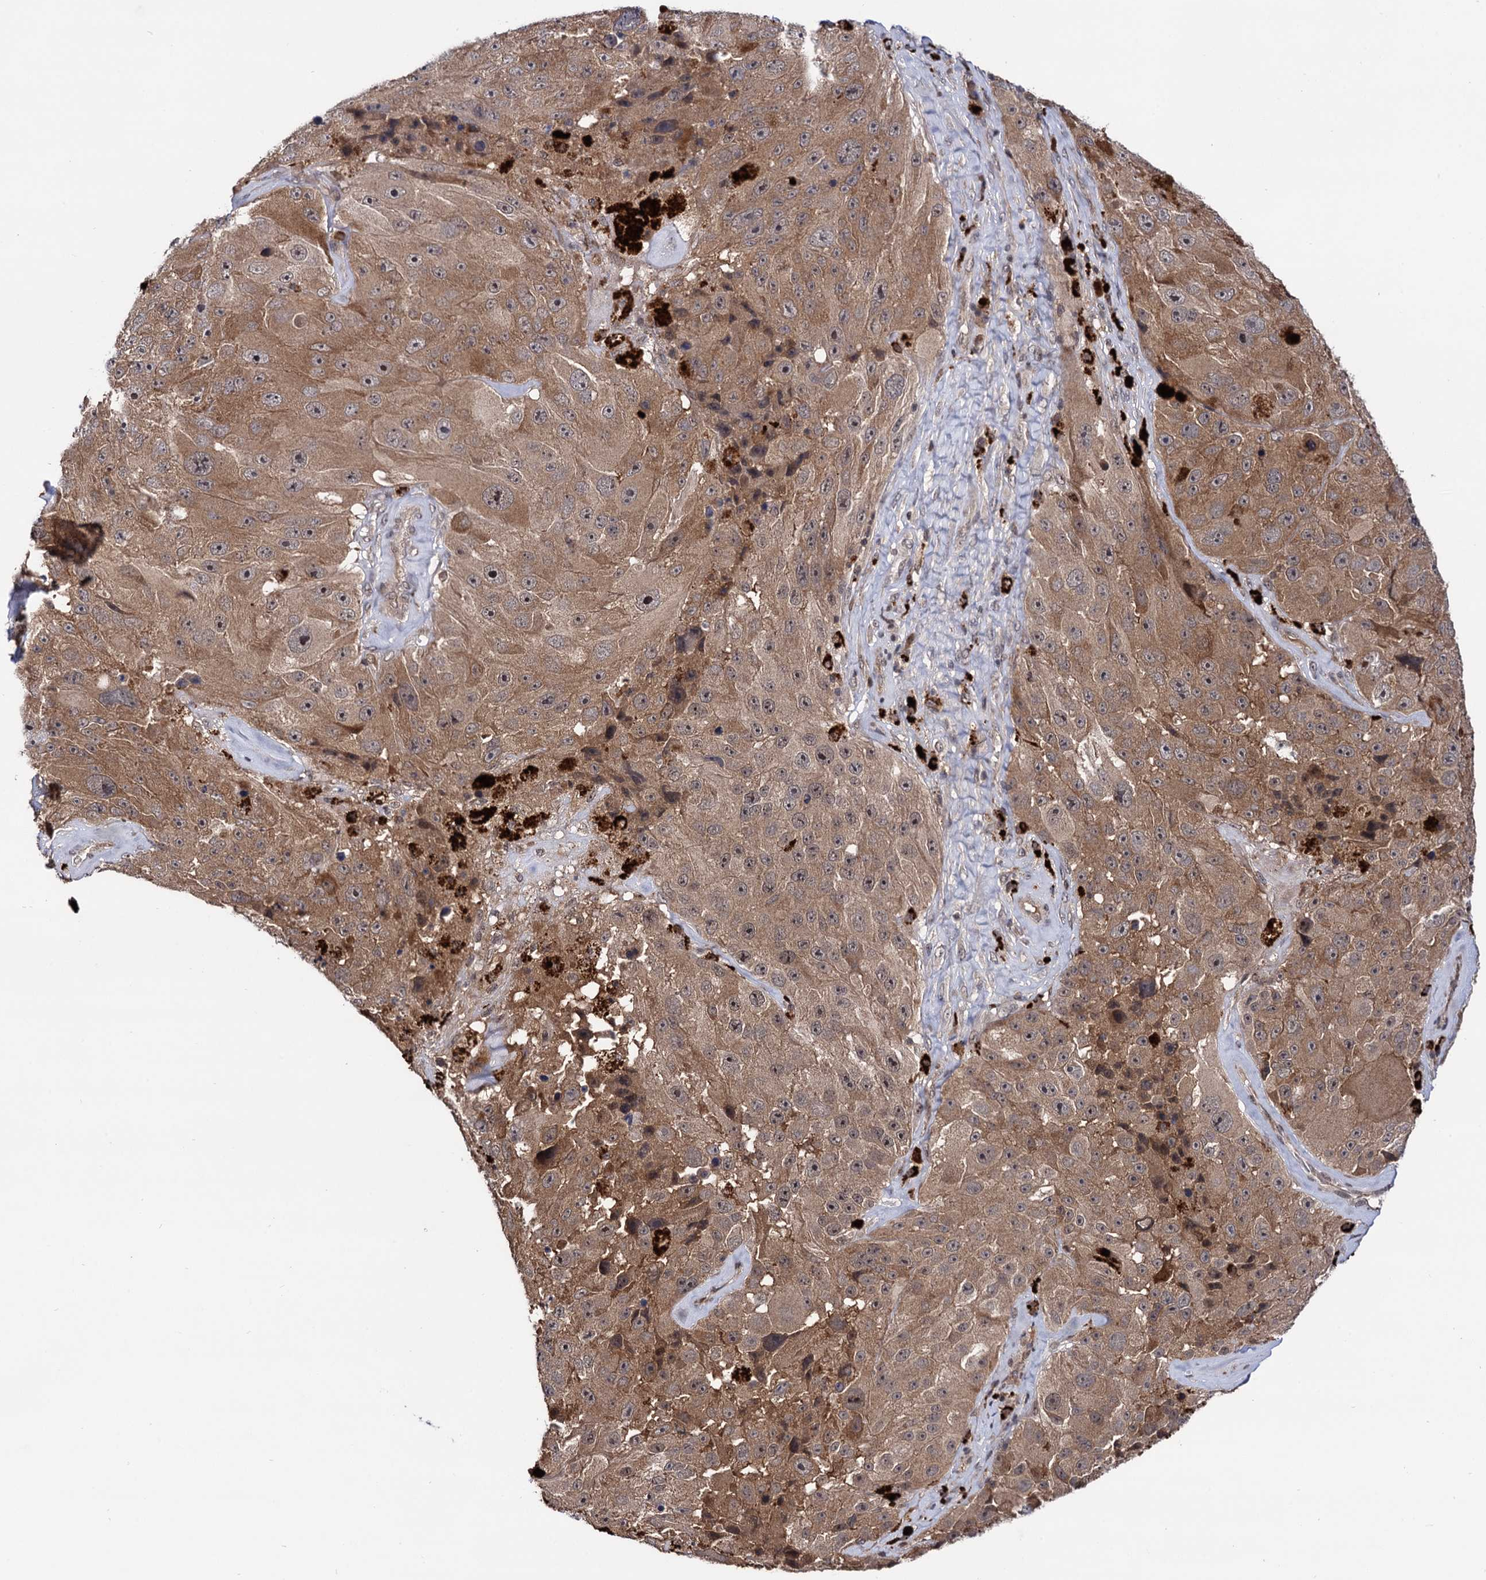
{"staining": {"intensity": "moderate", "quantity": ">75%", "location": "cytoplasmic/membranous"}, "tissue": "melanoma", "cell_type": "Tumor cells", "image_type": "cancer", "snomed": [{"axis": "morphology", "description": "Malignant melanoma, Metastatic site"}, {"axis": "topography", "description": "Lymph node"}], "caption": "DAB (3,3'-diaminobenzidine) immunohistochemical staining of melanoma shows moderate cytoplasmic/membranous protein positivity in approximately >75% of tumor cells. (Stains: DAB in brown, nuclei in blue, Microscopy: brightfield microscopy at high magnification).", "gene": "MICAL2", "patient": {"sex": "male", "age": 62}}